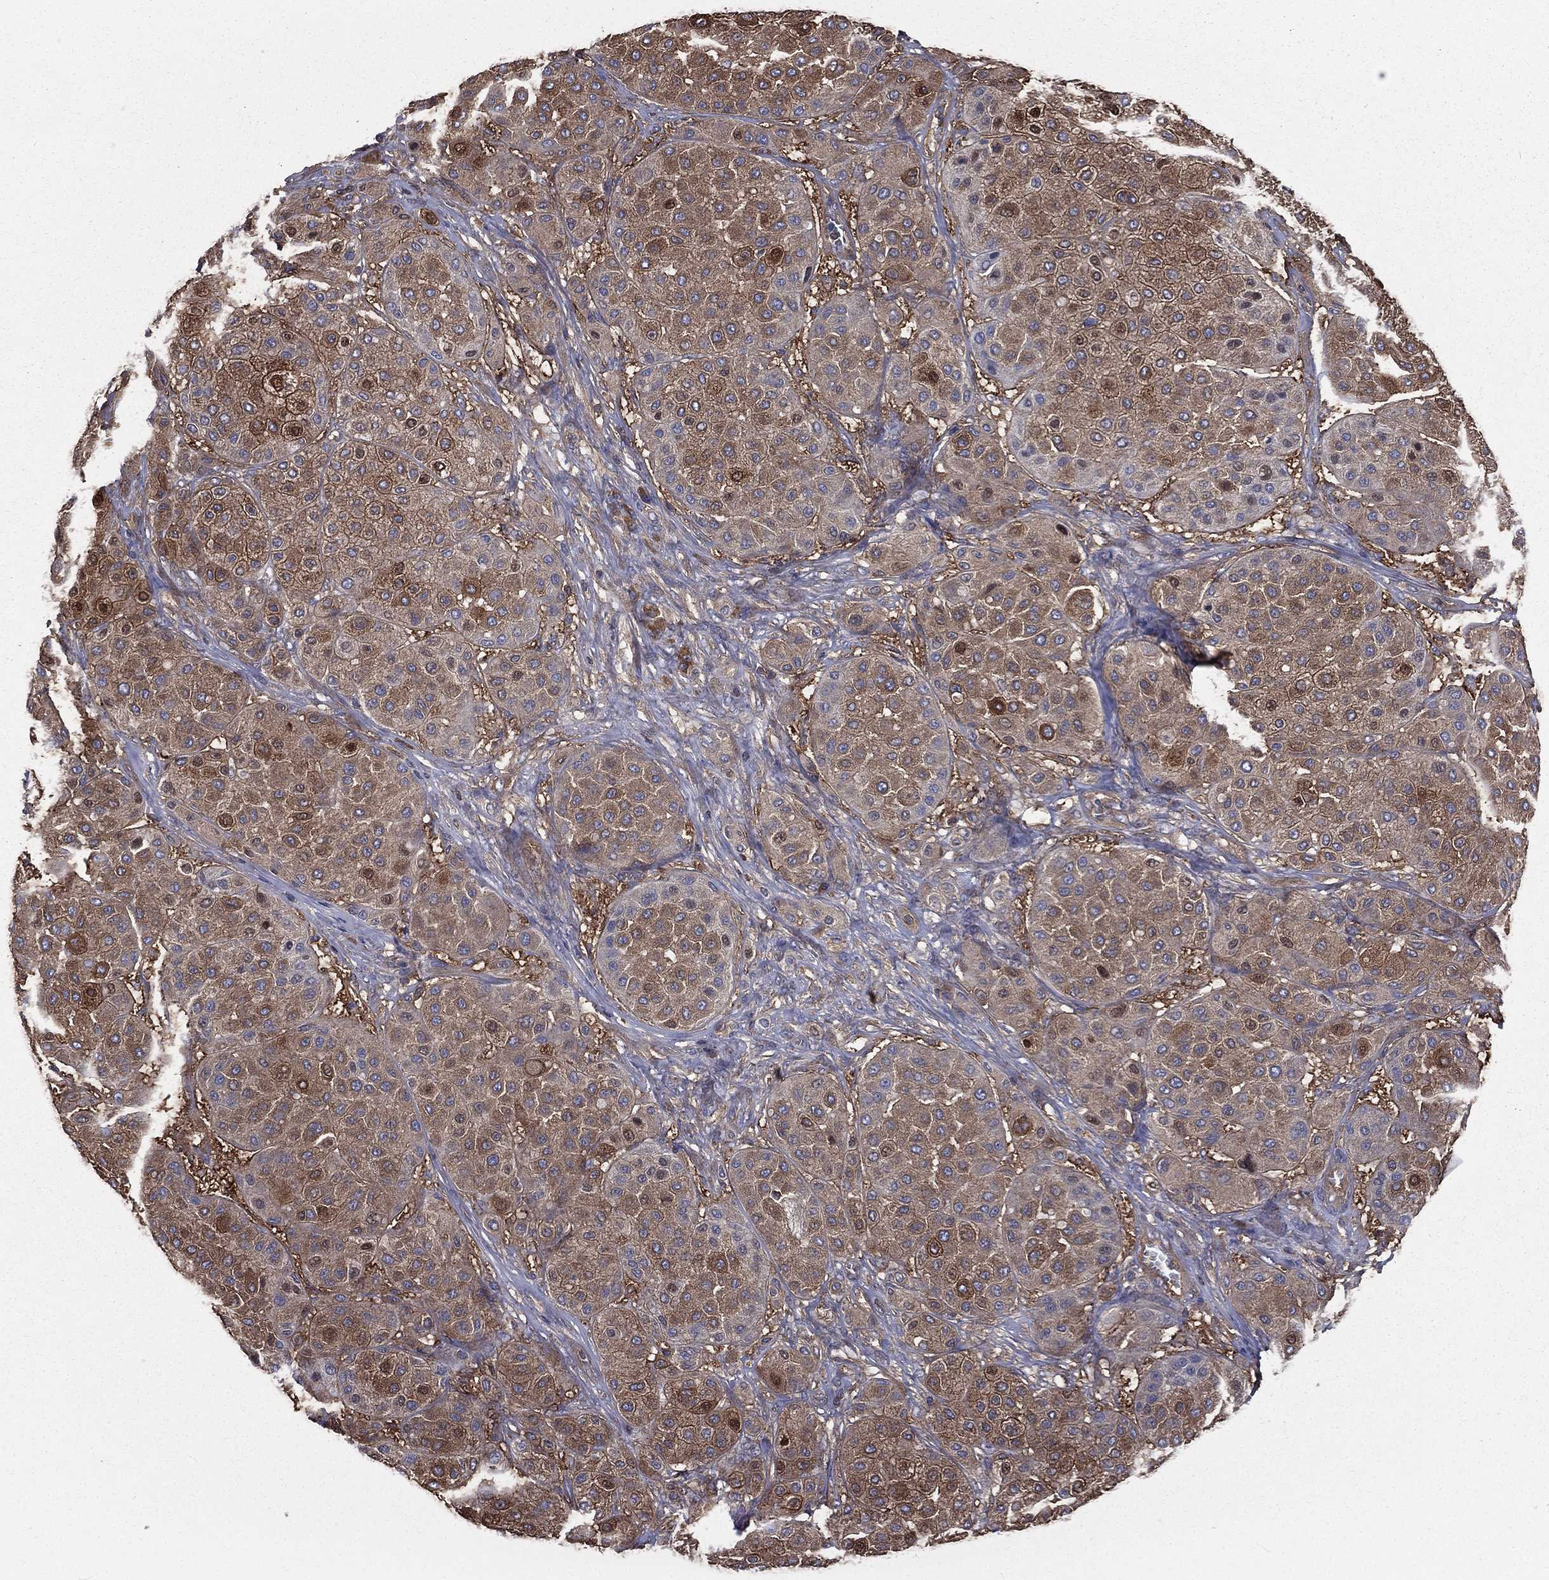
{"staining": {"intensity": "moderate", "quantity": ">75%", "location": "cytoplasmic/membranous"}, "tissue": "melanoma", "cell_type": "Tumor cells", "image_type": "cancer", "snomed": [{"axis": "morphology", "description": "Malignant melanoma, Metastatic site"}, {"axis": "topography", "description": "Smooth muscle"}], "caption": "Human malignant melanoma (metastatic site) stained with a protein marker displays moderate staining in tumor cells.", "gene": "SARS1", "patient": {"sex": "male", "age": 41}}